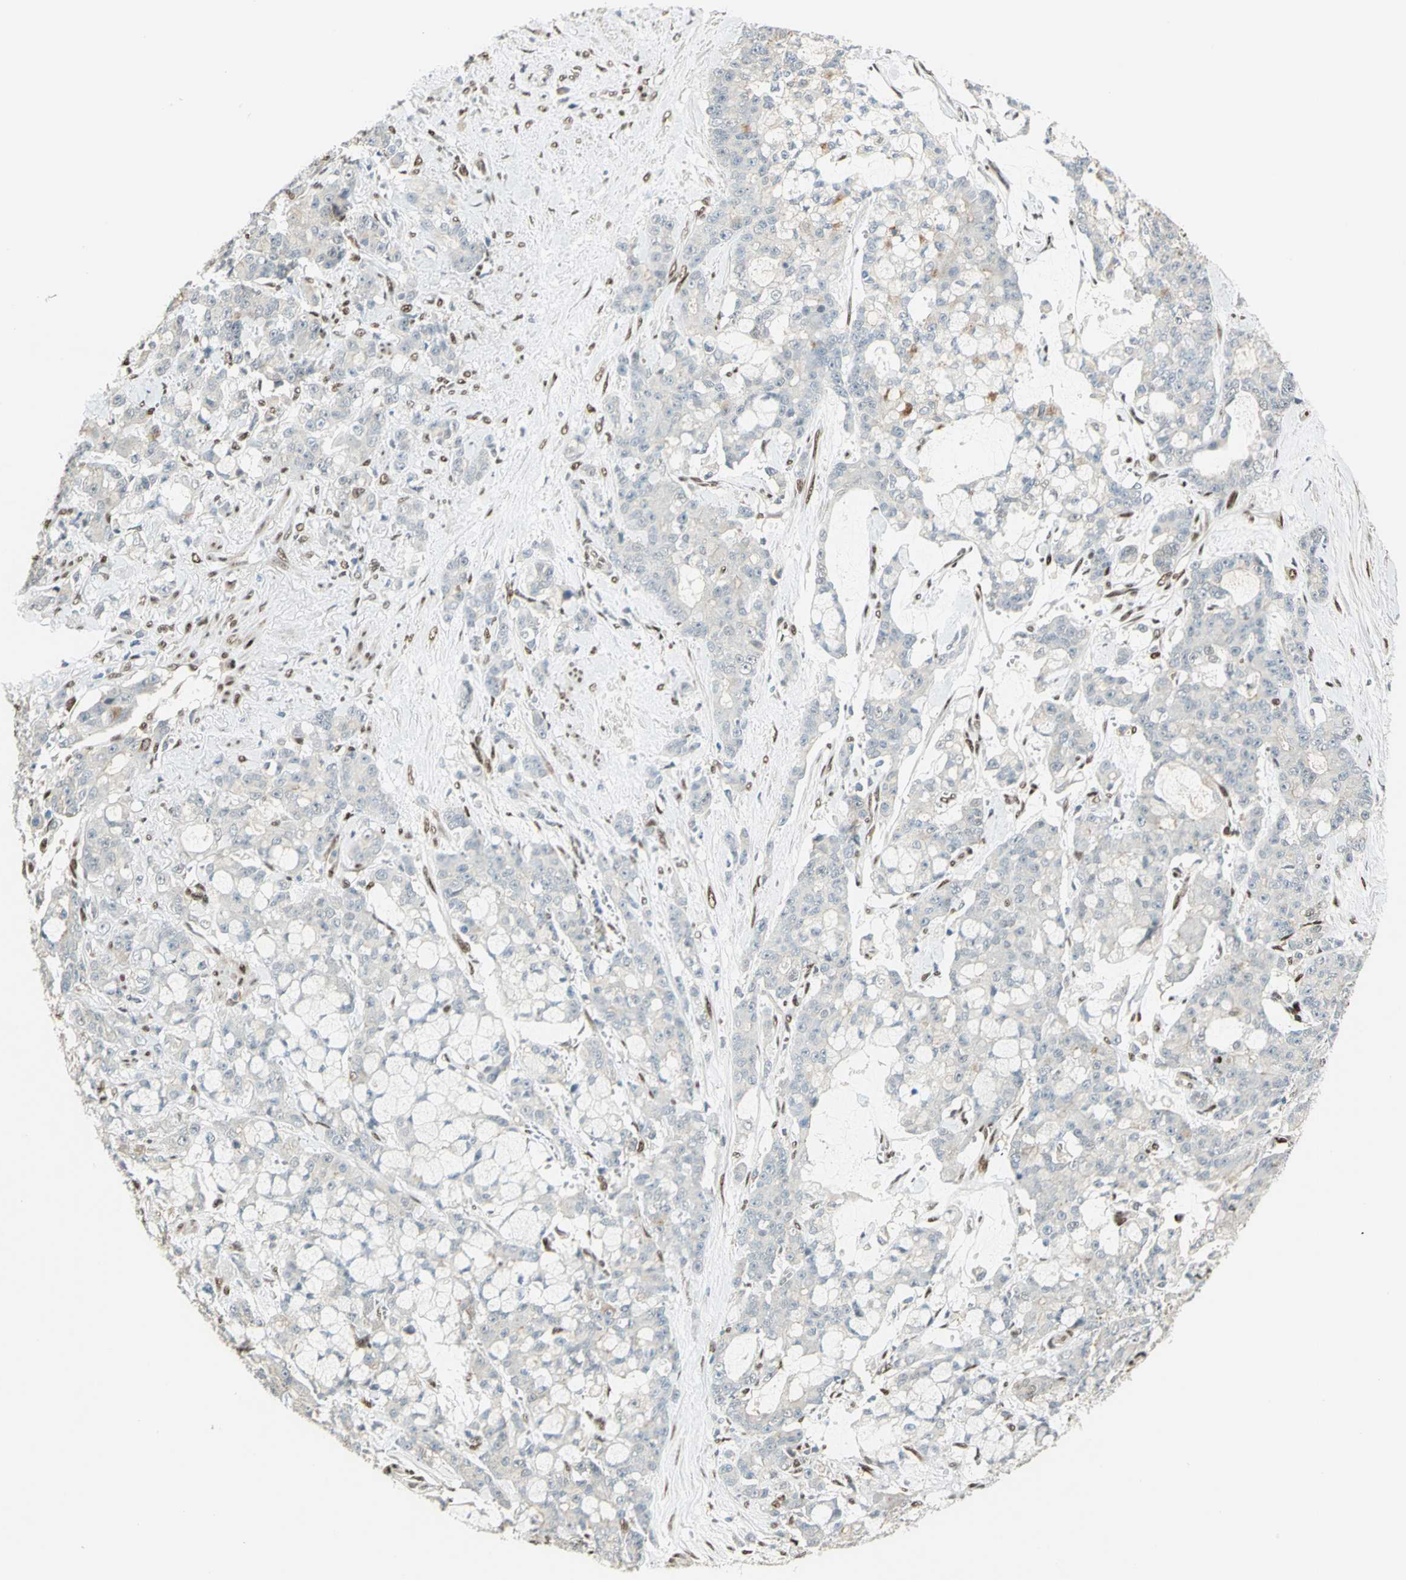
{"staining": {"intensity": "weak", "quantity": "<25%", "location": "cytoplasmic/membranous"}, "tissue": "pancreatic cancer", "cell_type": "Tumor cells", "image_type": "cancer", "snomed": [{"axis": "morphology", "description": "Adenocarcinoma, NOS"}, {"axis": "topography", "description": "Pancreas"}], "caption": "DAB (3,3'-diaminobenzidine) immunohistochemical staining of adenocarcinoma (pancreatic) exhibits no significant staining in tumor cells.", "gene": "RBFOX2", "patient": {"sex": "female", "age": 73}}